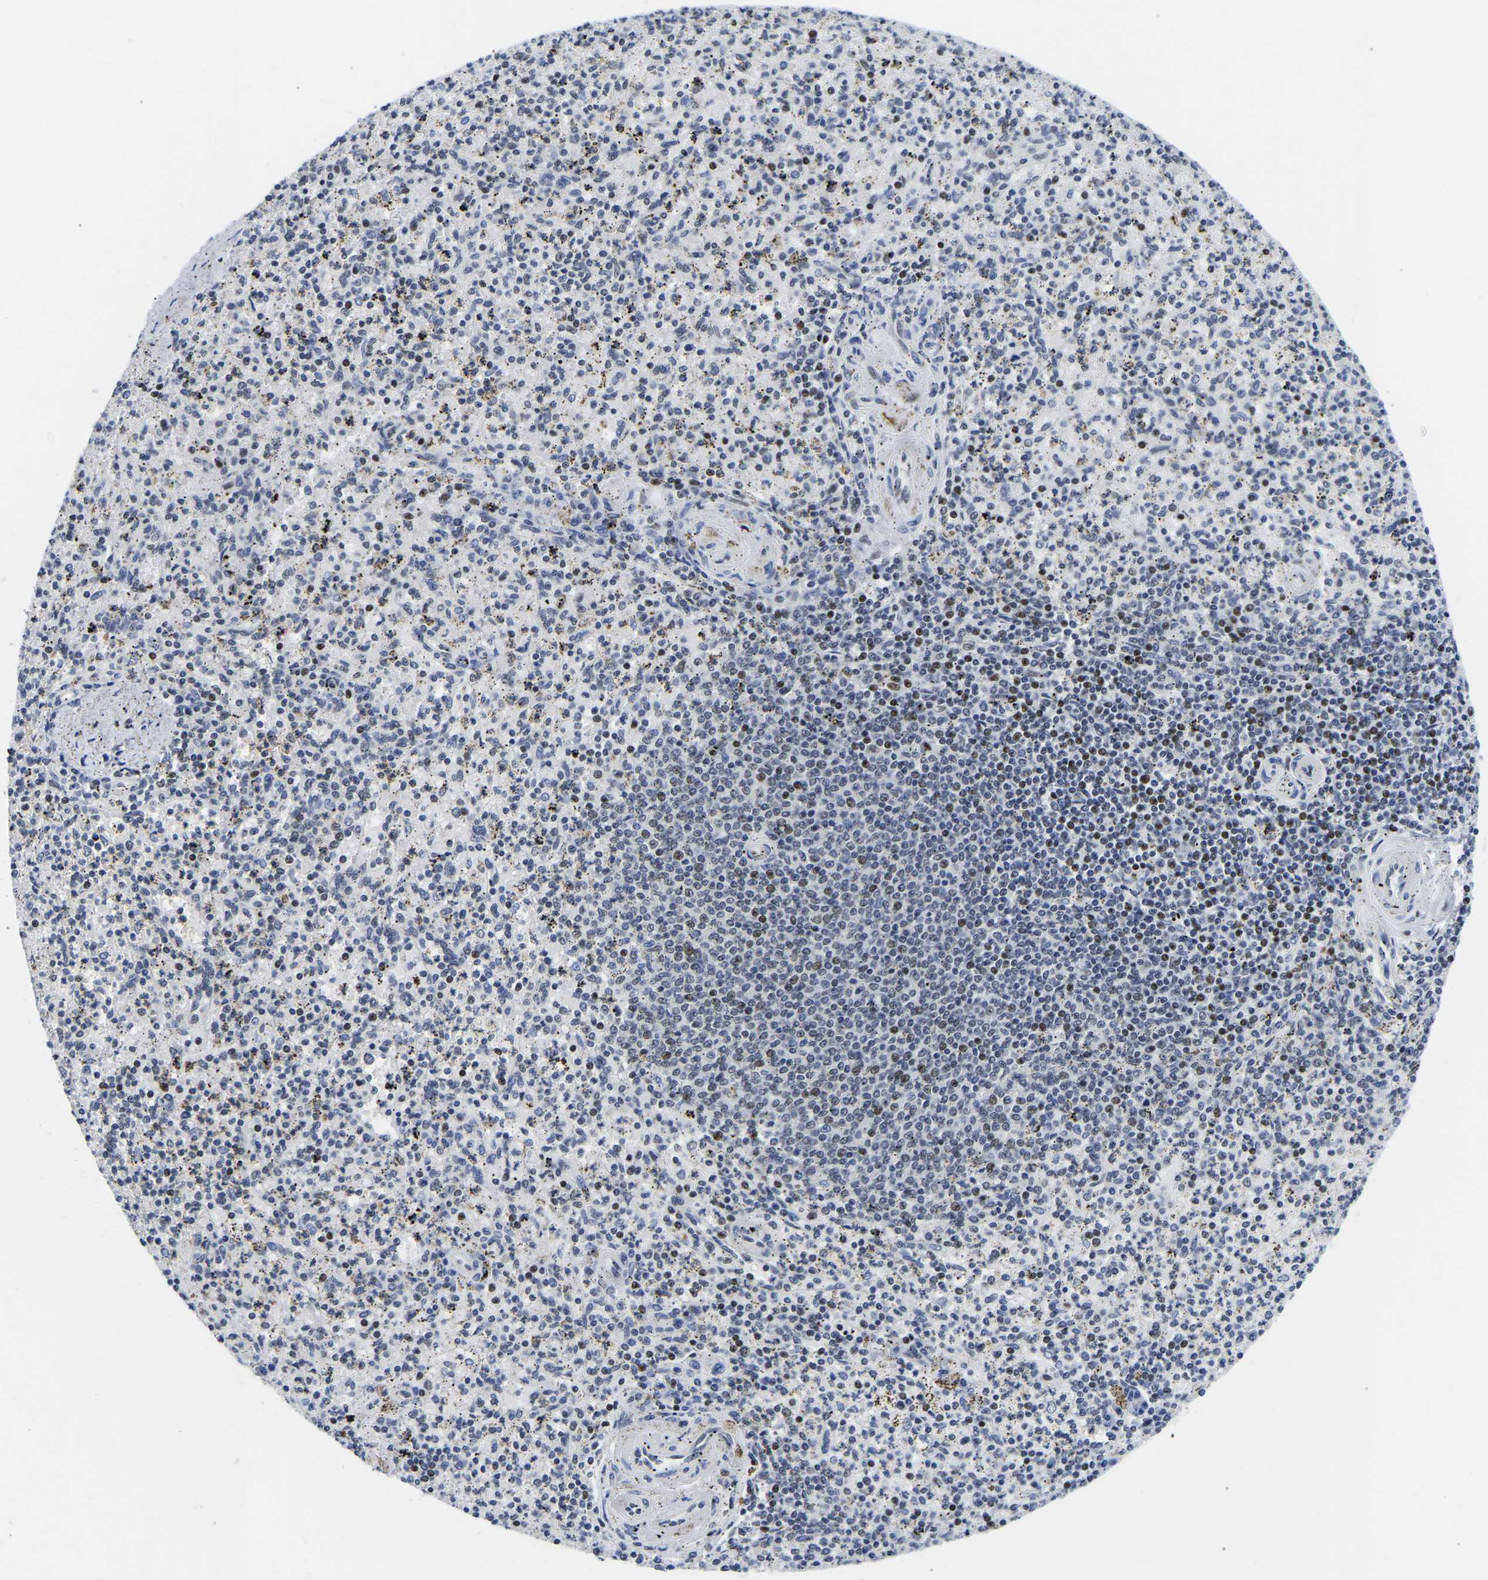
{"staining": {"intensity": "moderate", "quantity": "<25%", "location": "nuclear"}, "tissue": "spleen", "cell_type": "Cells in red pulp", "image_type": "normal", "snomed": [{"axis": "morphology", "description": "Normal tissue, NOS"}, {"axis": "topography", "description": "Spleen"}], "caption": "Moderate nuclear staining for a protein is identified in about <25% of cells in red pulp of normal spleen using IHC.", "gene": "PTRHD1", "patient": {"sex": "male", "age": 72}}